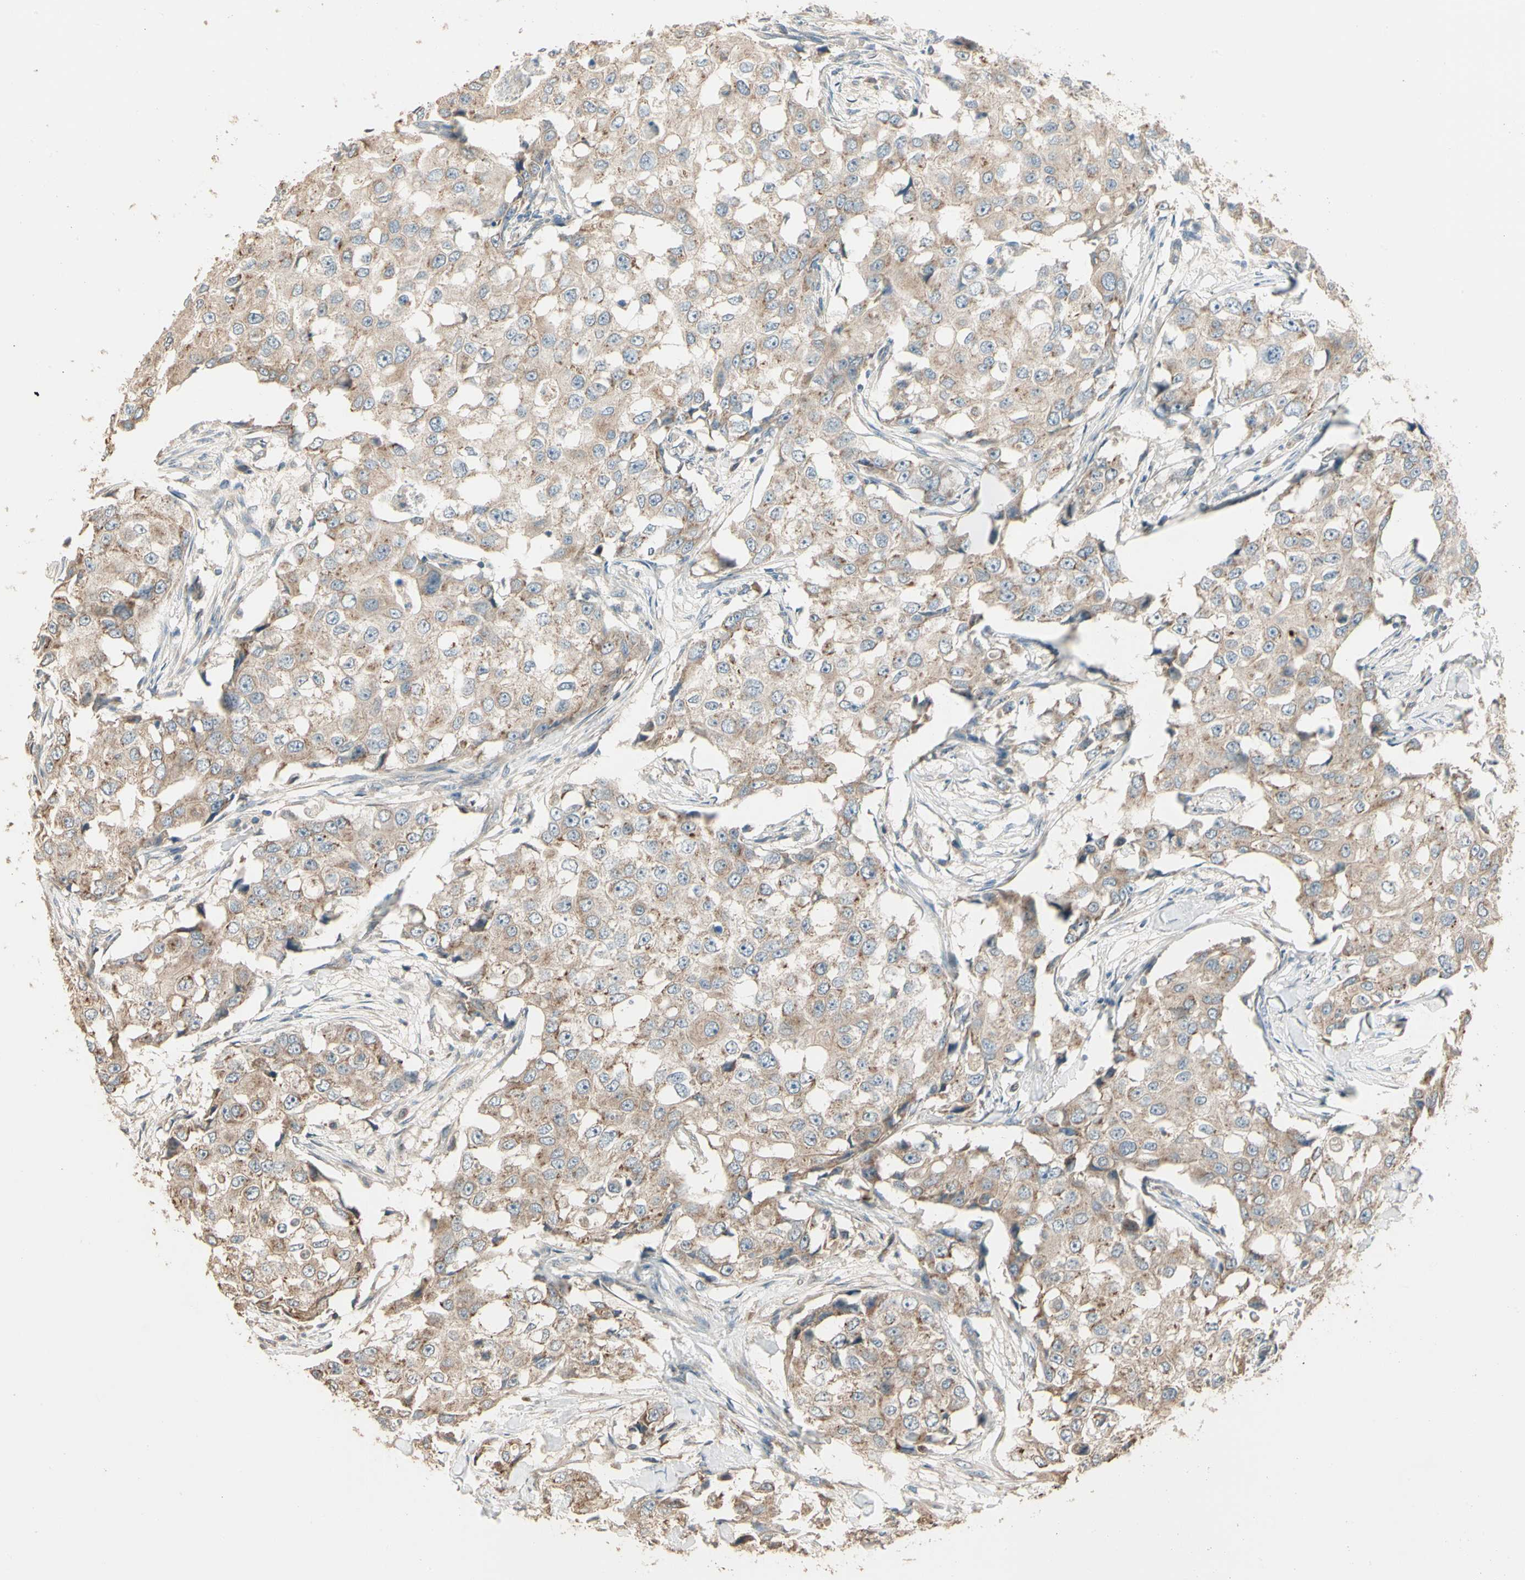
{"staining": {"intensity": "moderate", "quantity": ">75%", "location": "cytoplasmic/membranous"}, "tissue": "breast cancer", "cell_type": "Tumor cells", "image_type": "cancer", "snomed": [{"axis": "morphology", "description": "Duct carcinoma"}, {"axis": "topography", "description": "Breast"}], "caption": "Brown immunohistochemical staining in invasive ductal carcinoma (breast) reveals moderate cytoplasmic/membranous expression in about >75% of tumor cells. The protein is shown in brown color, while the nuclei are stained blue.", "gene": "TNFRSF21", "patient": {"sex": "female", "age": 27}}